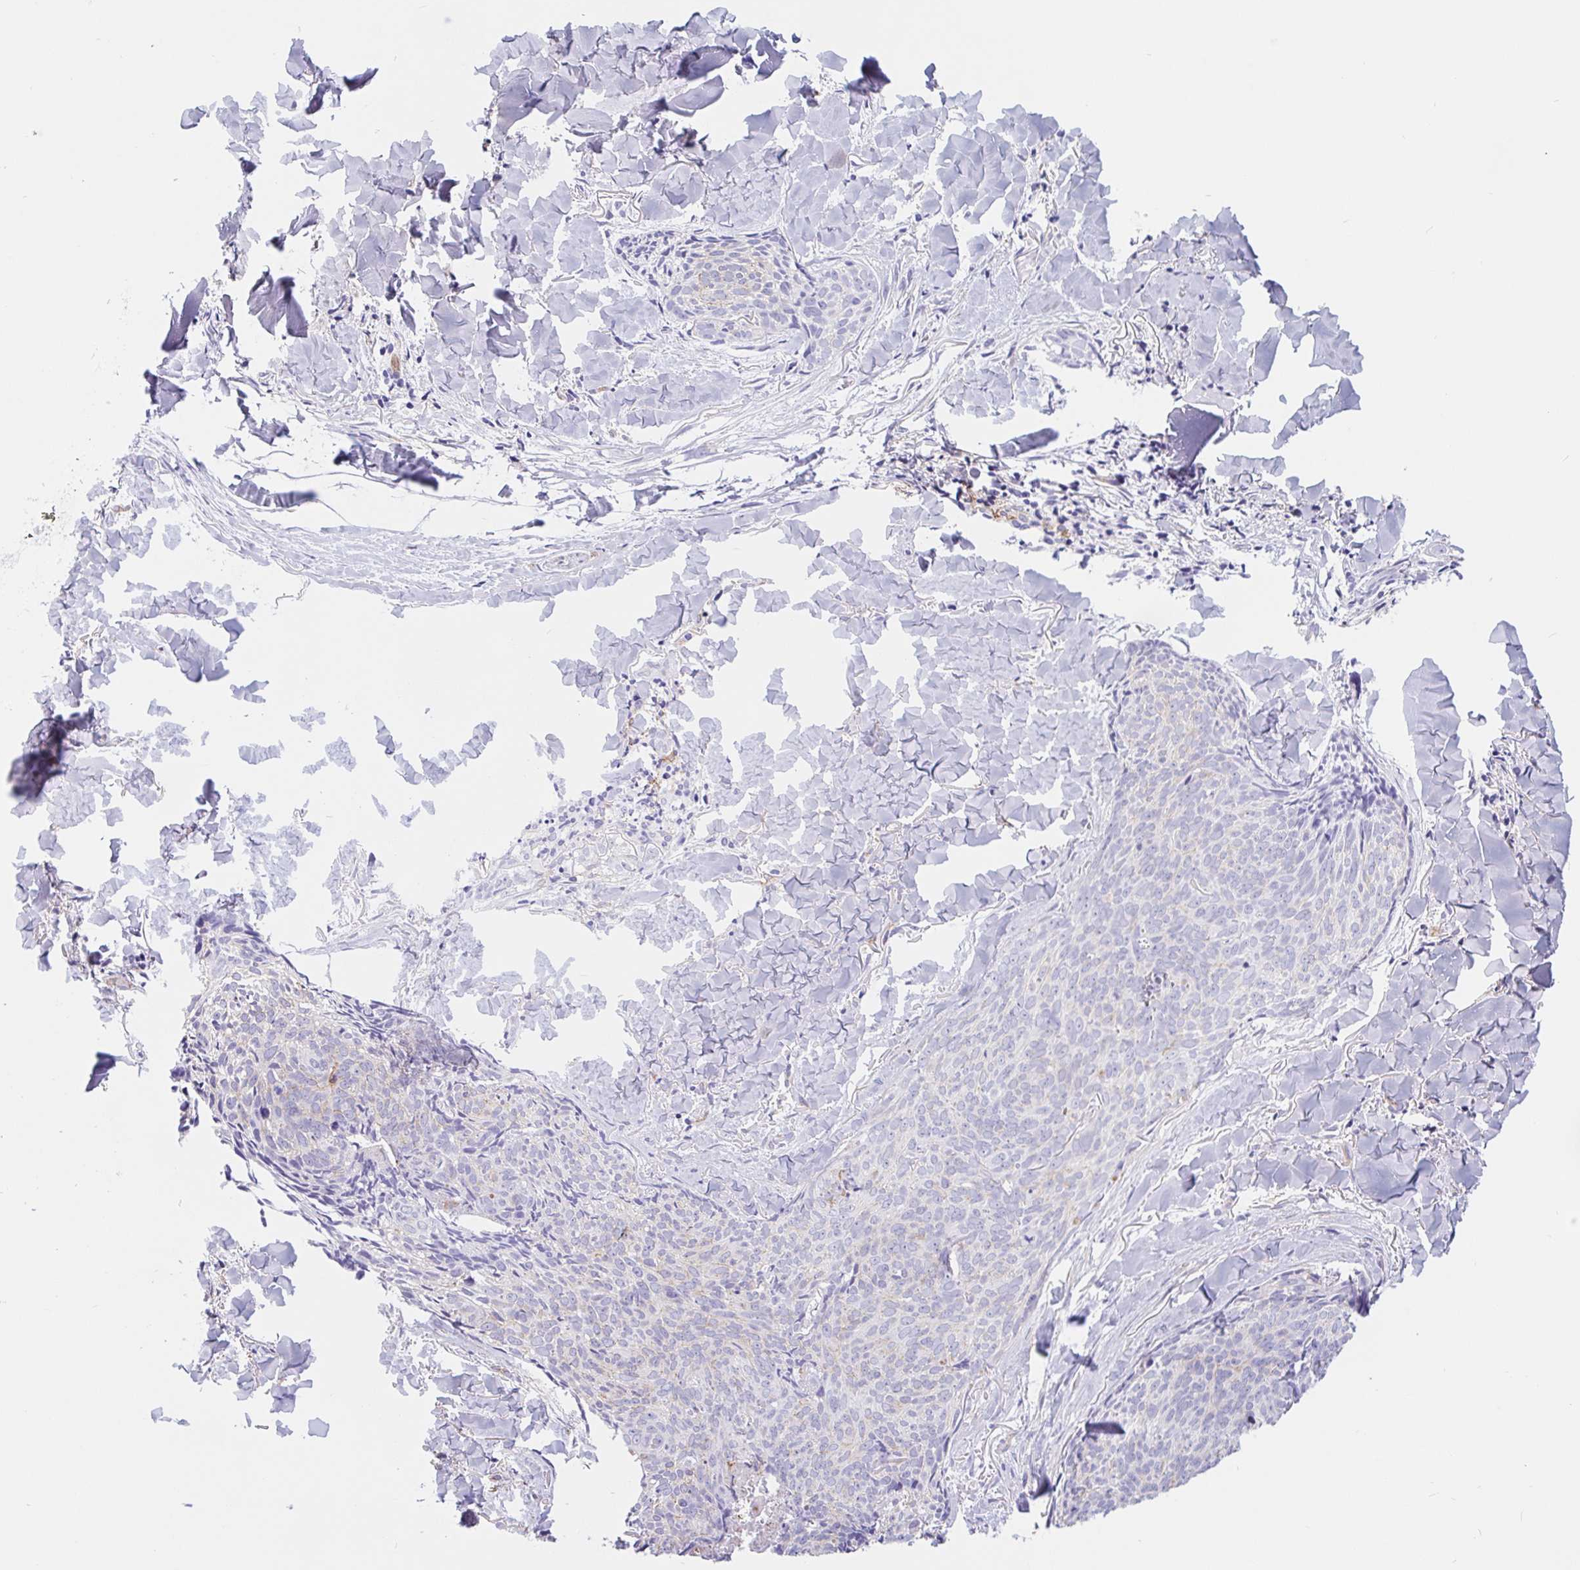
{"staining": {"intensity": "negative", "quantity": "none", "location": "none"}, "tissue": "skin cancer", "cell_type": "Tumor cells", "image_type": "cancer", "snomed": [{"axis": "morphology", "description": "Basal cell carcinoma"}, {"axis": "topography", "description": "Skin"}], "caption": "IHC of skin cancer (basal cell carcinoma) displays no positivity in tumor cells.", "gene": "LIMCH1", "patient": {"sex": "female", "age": 82}}